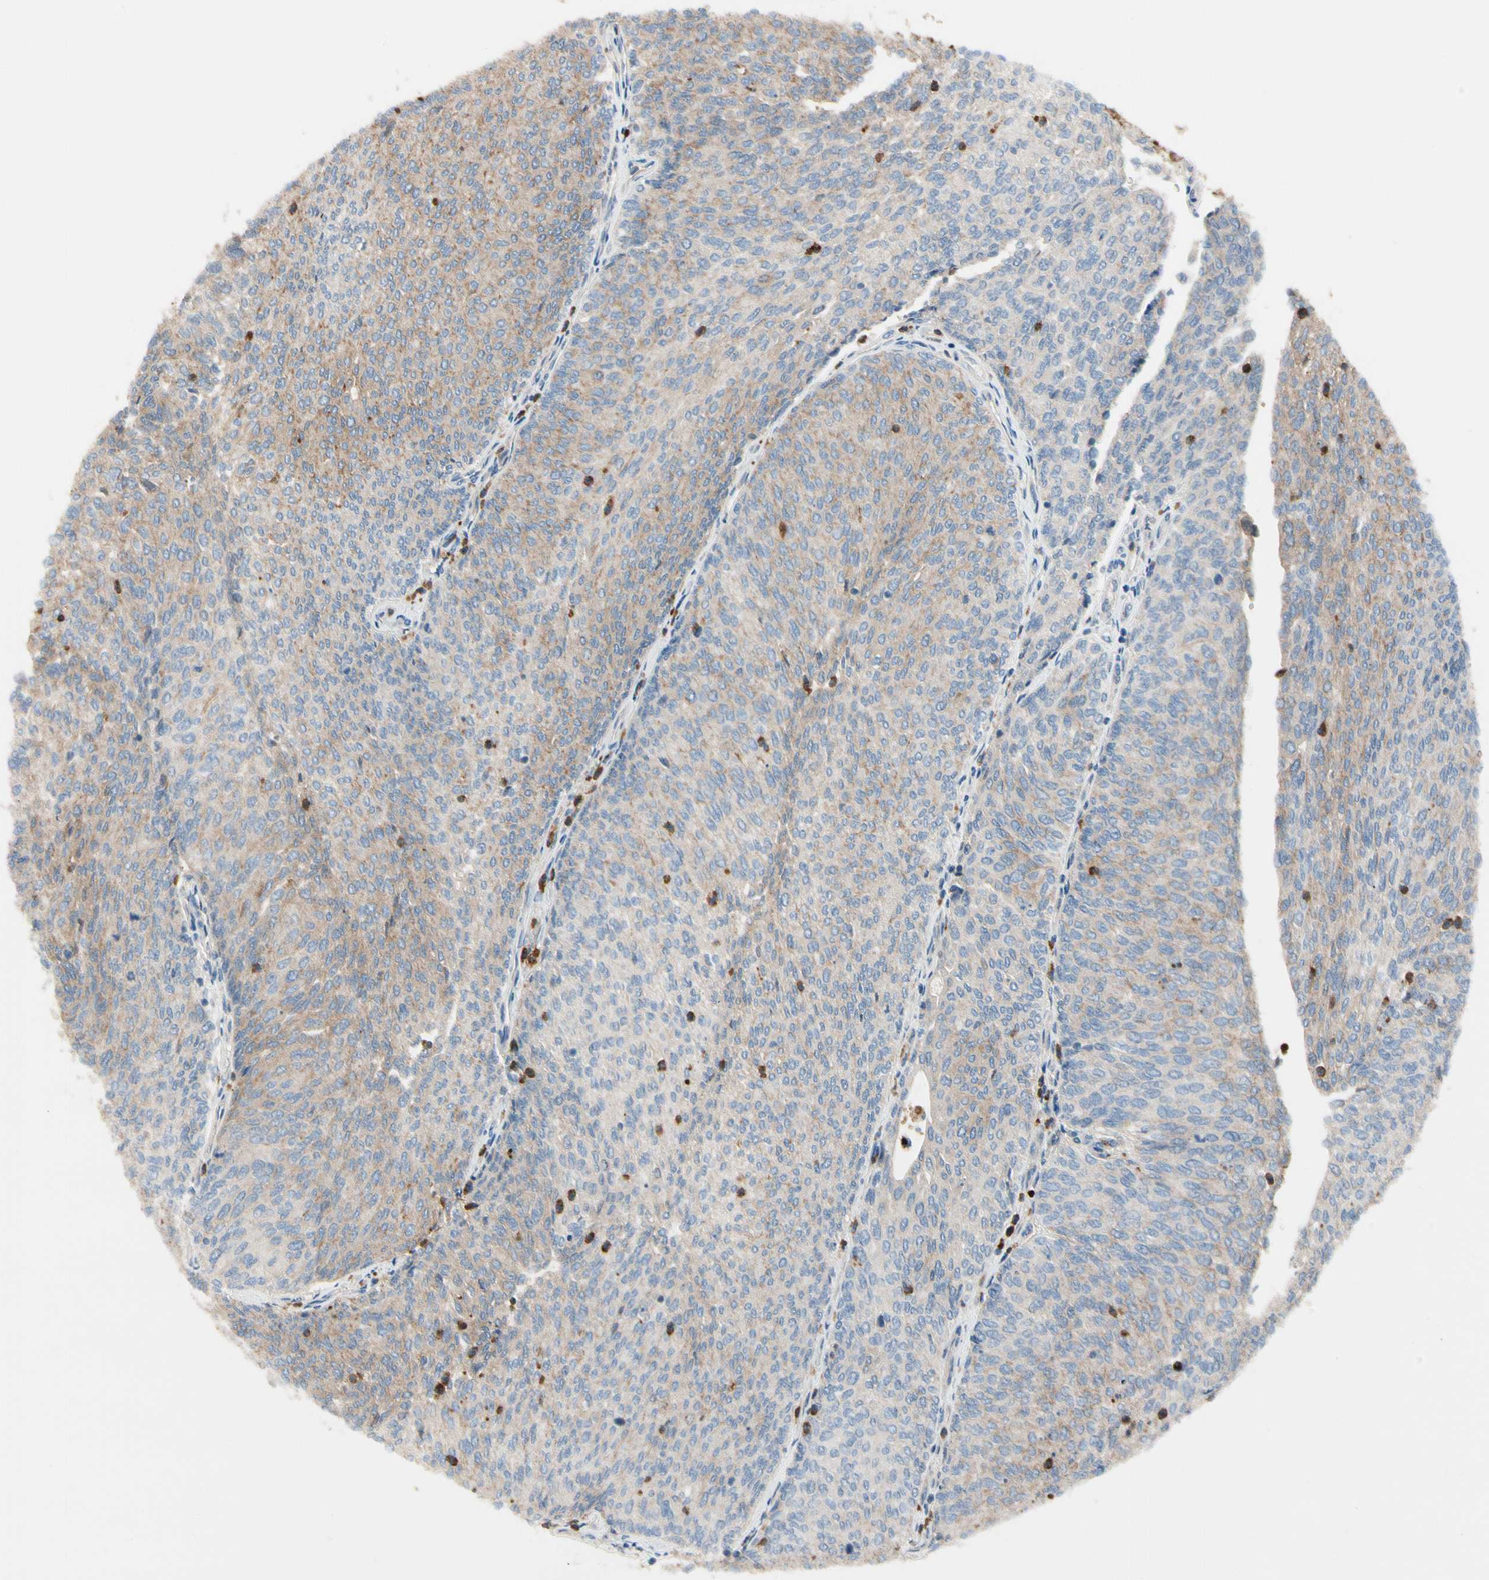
{"staining": {"intensity": "weak", "quantity": ">75%", "location": "cytoplasmic/membranous"}, "tissue": "urothelial cancer", "cell_type": "Tumor cells", "image_type": "cancer", "snomed": [{"axis": "morphology", "description": "Urothelial carcinoma, Low grade"}, {"axis": "topography", "description": "Urinary bladder"}], "caption": "DAB immunohistochemical staining of urothelial carcinoma (low-grade) displays weak cytoplasmic/membranous protein staining in approximately >75% of tumor cells.", "gene": "HJURP", "patient": {"sex": "female", "age": 79}}